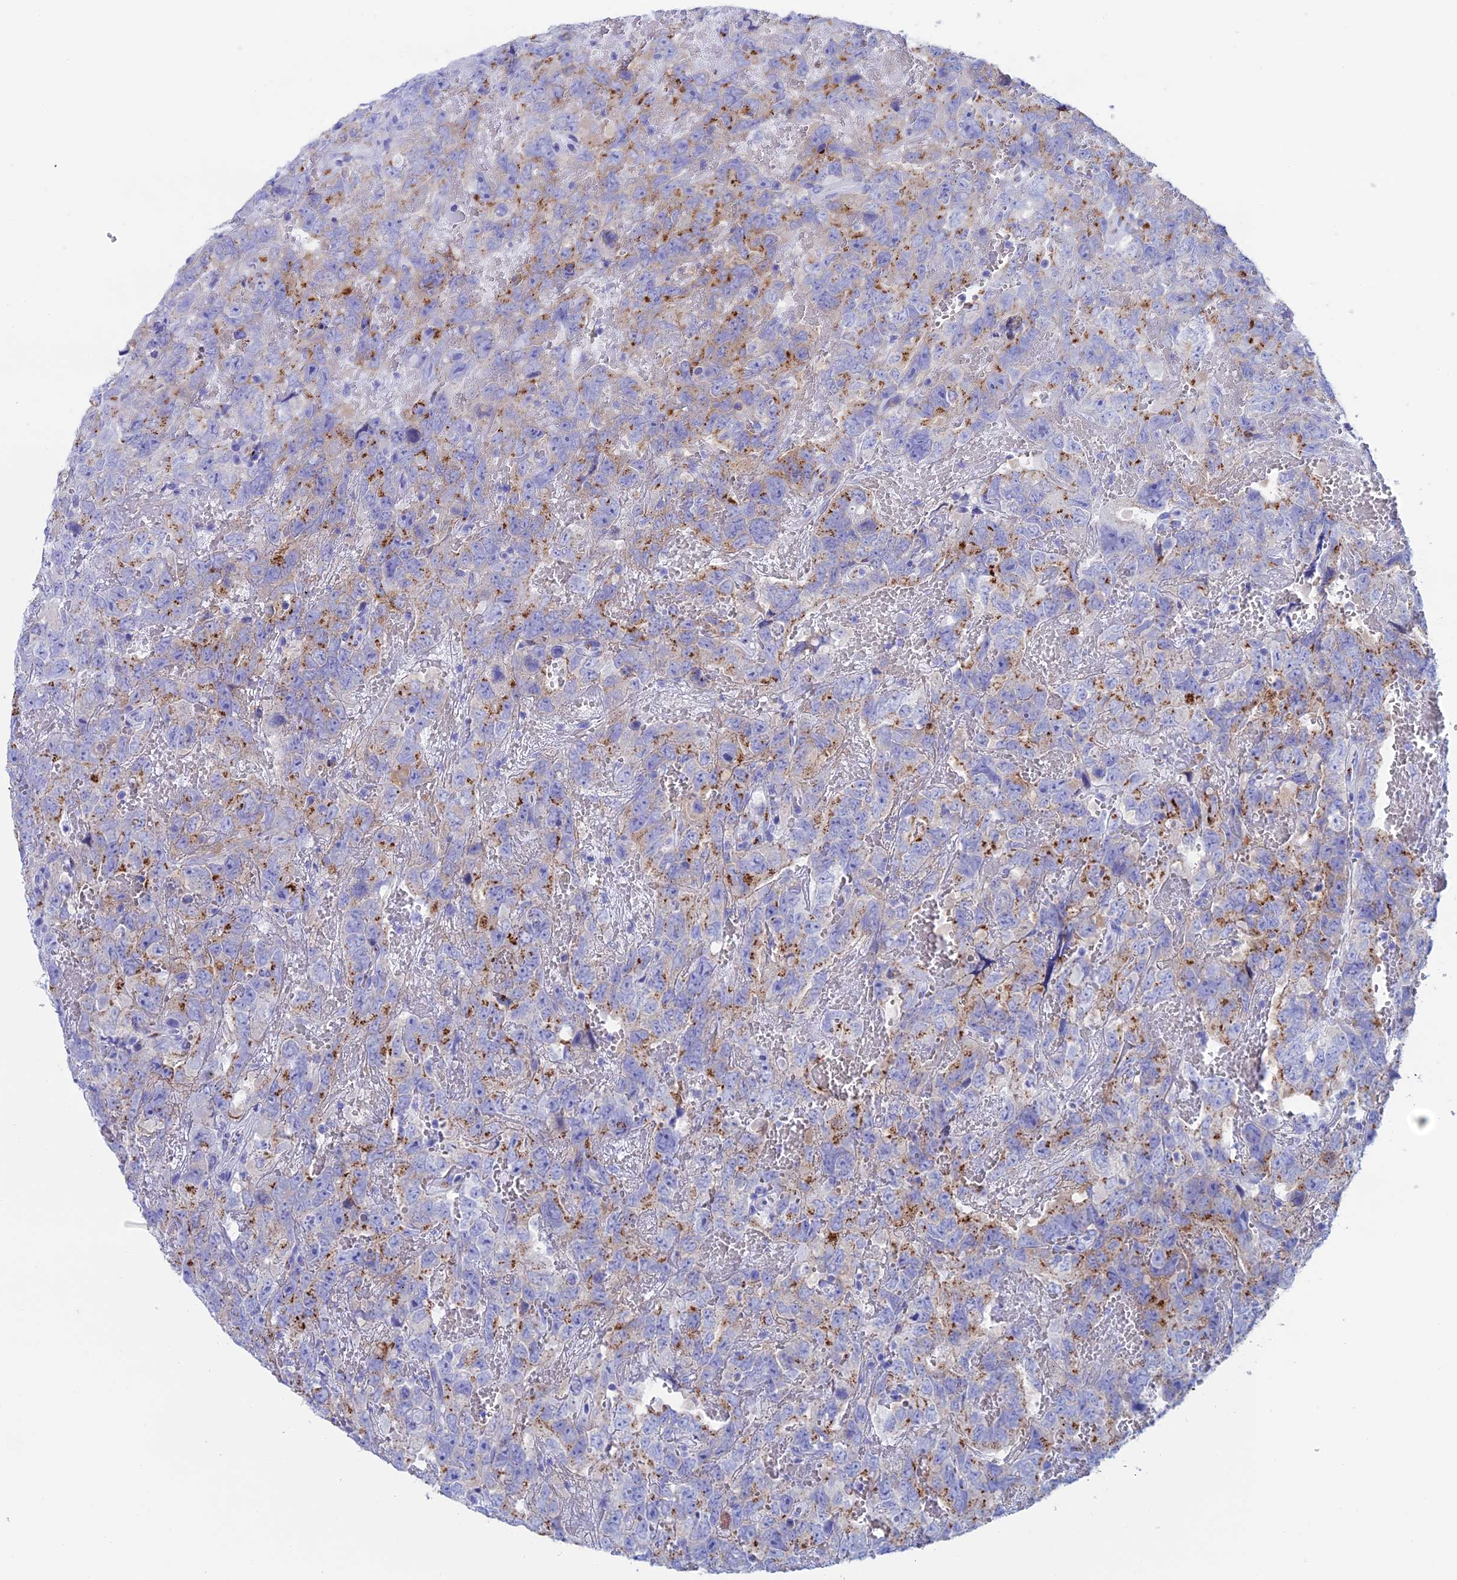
{"staining": {"intensity": "moderate", "quantity": "25%-75%", "location": "cytoplasmic/membranous"}, "tissue": "testis cancer", "cell_type": "Tumor cells", "image_type": "cancer", "snomed": [{"axis": "morphology", "description": "Carcinoma, Embryonal, NOS"}, {"axis": "topography", "description": "Testis"}], "caption": "Moderate cytoplasmic/membranous expression is present in about 25%-75% of tumor cells in testis embryonal carcinoma.", "gene": "ERICH4", "patient": {"sex": "male", "age": 45}}